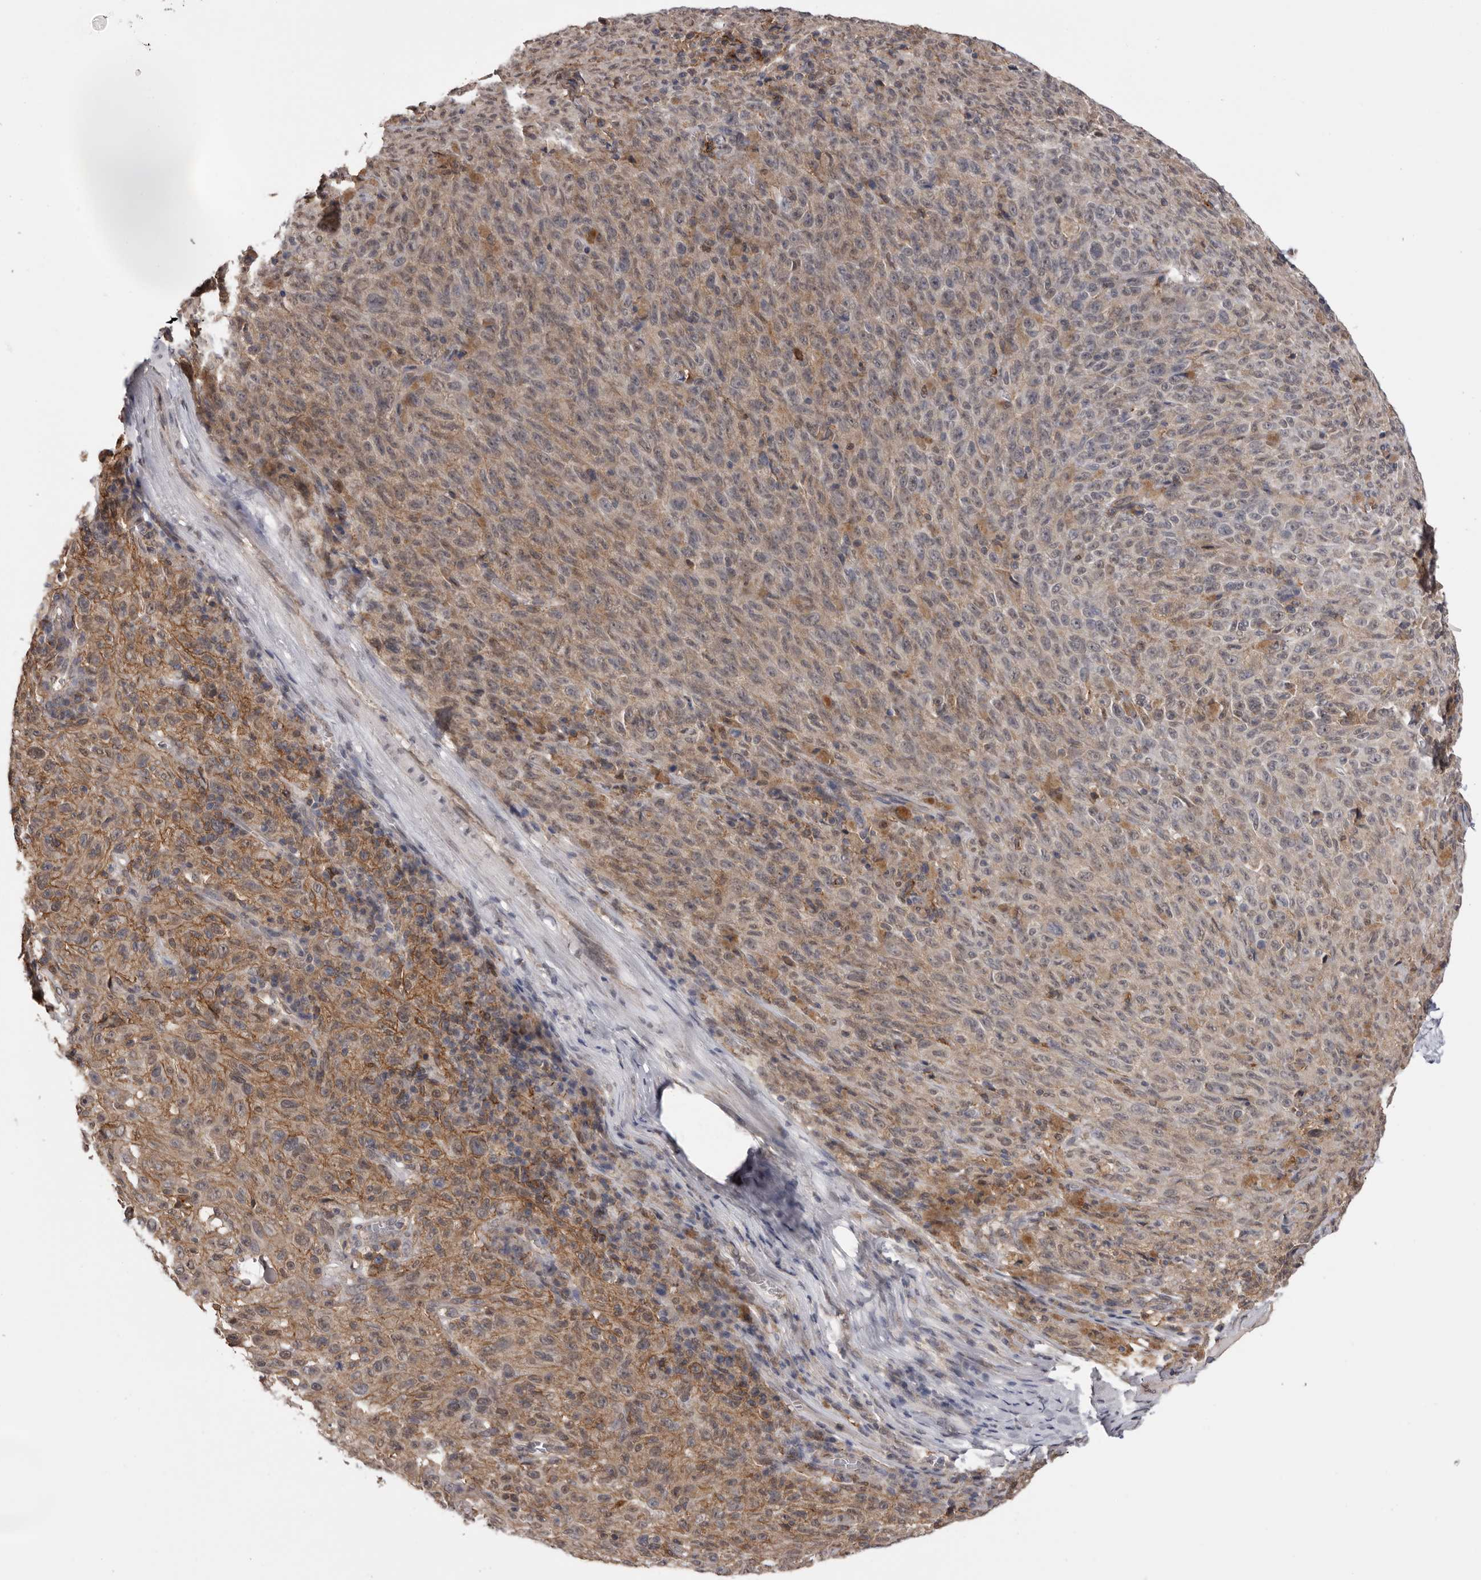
{"staining": {"intensity": "weak", "quantity": ">75%", "location": "cytoplasmic/membranous"}, "tissue": "melanoma", "cell_type": "Tumor cells", "image_type": "cancer", "snomed": [{"axis": "morphology", "description": "Malignant melanoma, NOS"}, {"axis": "topography", "description": "Skin"}], "caption": "Immunohistochemistry (IHC) staining of malignant melanoma, which shows low levels of weak cytoplasmic/membranous positivity in about >75% of tumor cells indicating weak cytoplasmic/membranous protein expression. The staining was performed using DAB (brown) for protein detection and nuclei were counterstained in hematoxylin (blue).", "gene": "MOGAT2", "patient": {"sex": "female", "age": 82}}